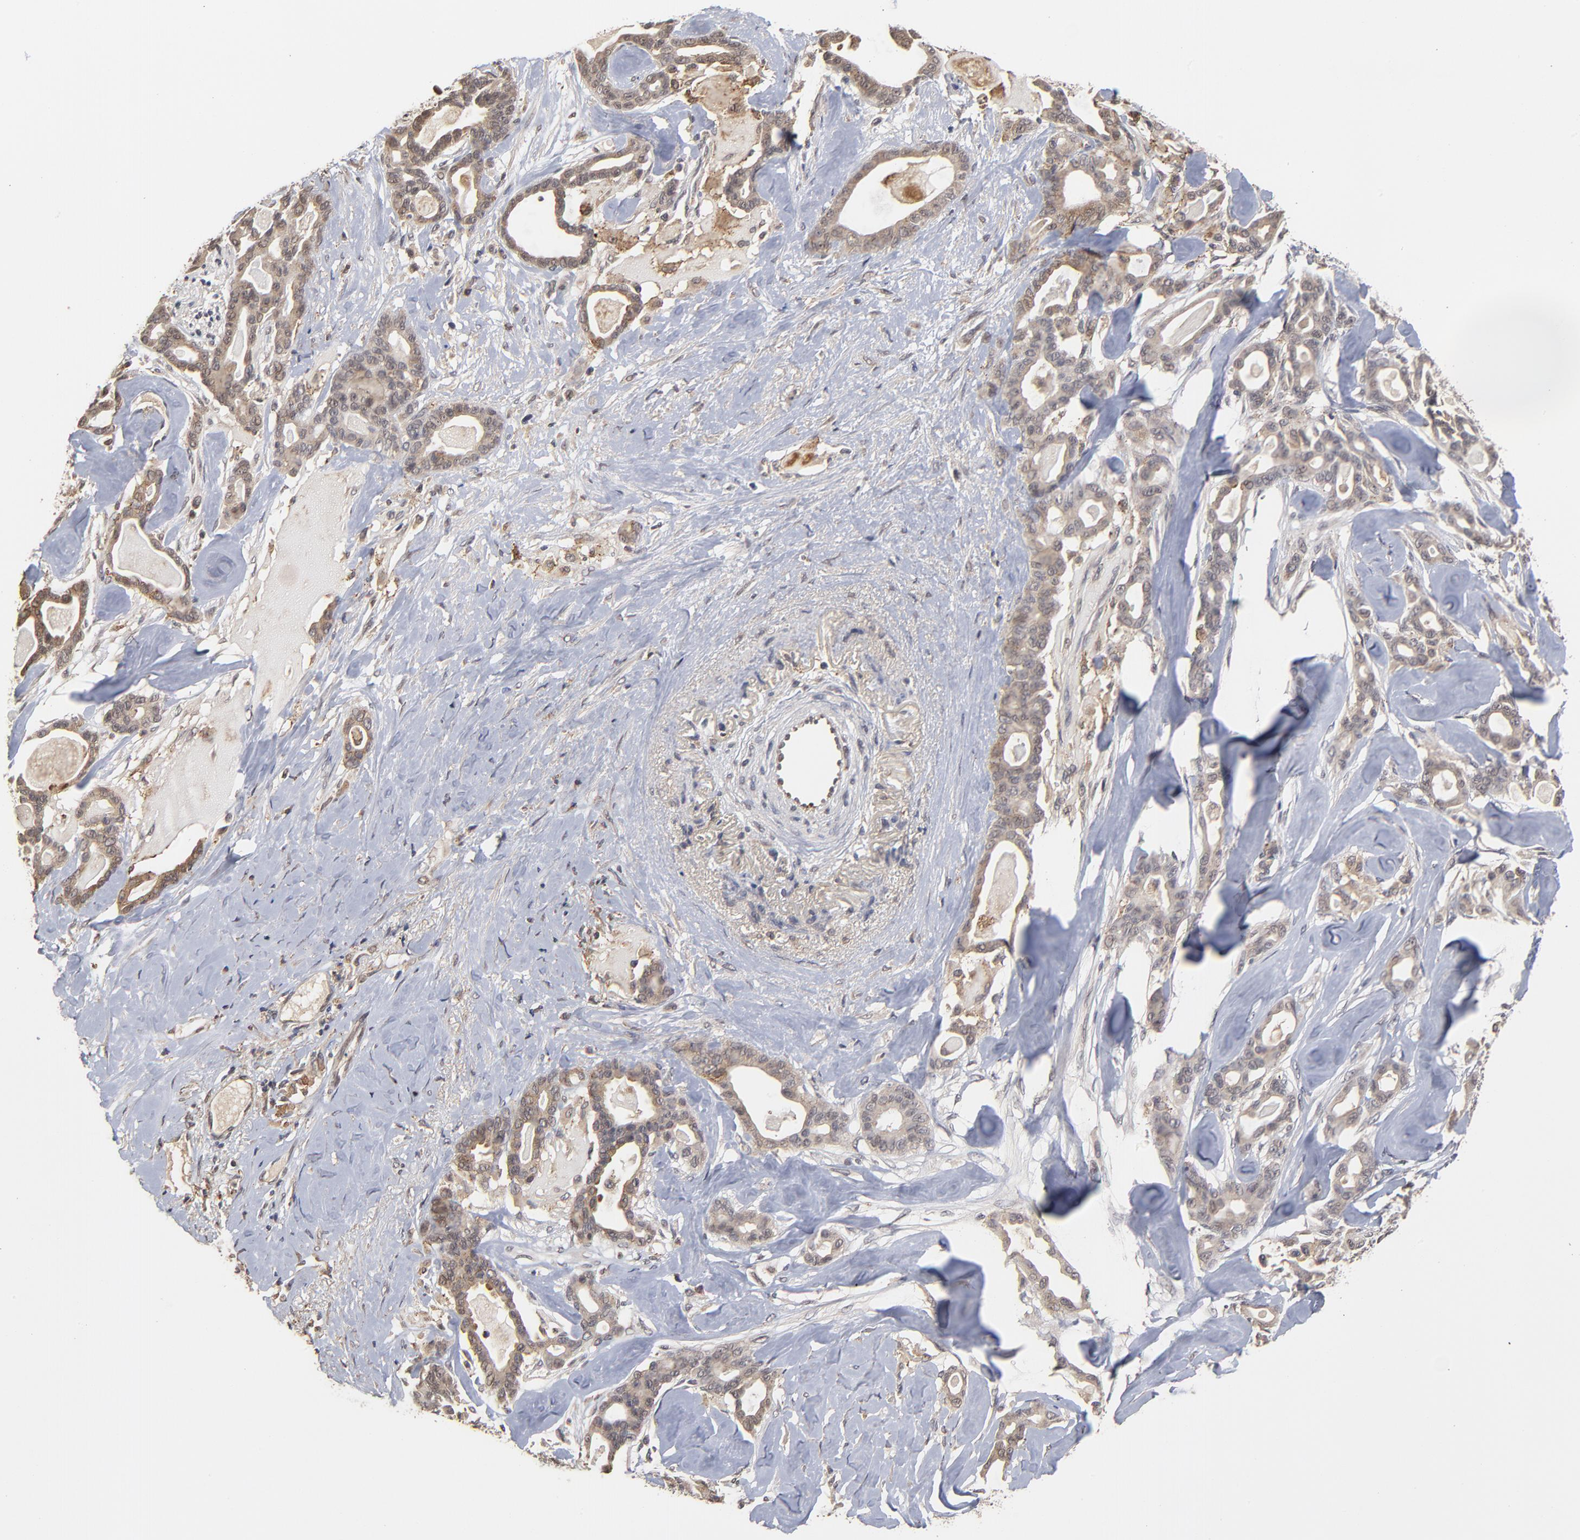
{"staining": {"intensity": "moderate", "quantity": ">75%", "location": "cytoplasmic/membranous"}, "tissue": "pancreatic cancer", "cell_type": "Tumor cells", "image_type": "cancer", "snomed": [{"axis": "morphology", "description": "Adenocarcinoma, NOS"}, {"axis": "topography", "description": "Pancreas"}], "caption": "About >75% of tumor cells in pancreatic cancer (adenocarcinoma) display moderate cytoplasmic/membranous protein positivity as visualized by brown immunohistochemical staining.", "gene": "ASB8", "patient": {"sex": "male", "age": 63}}